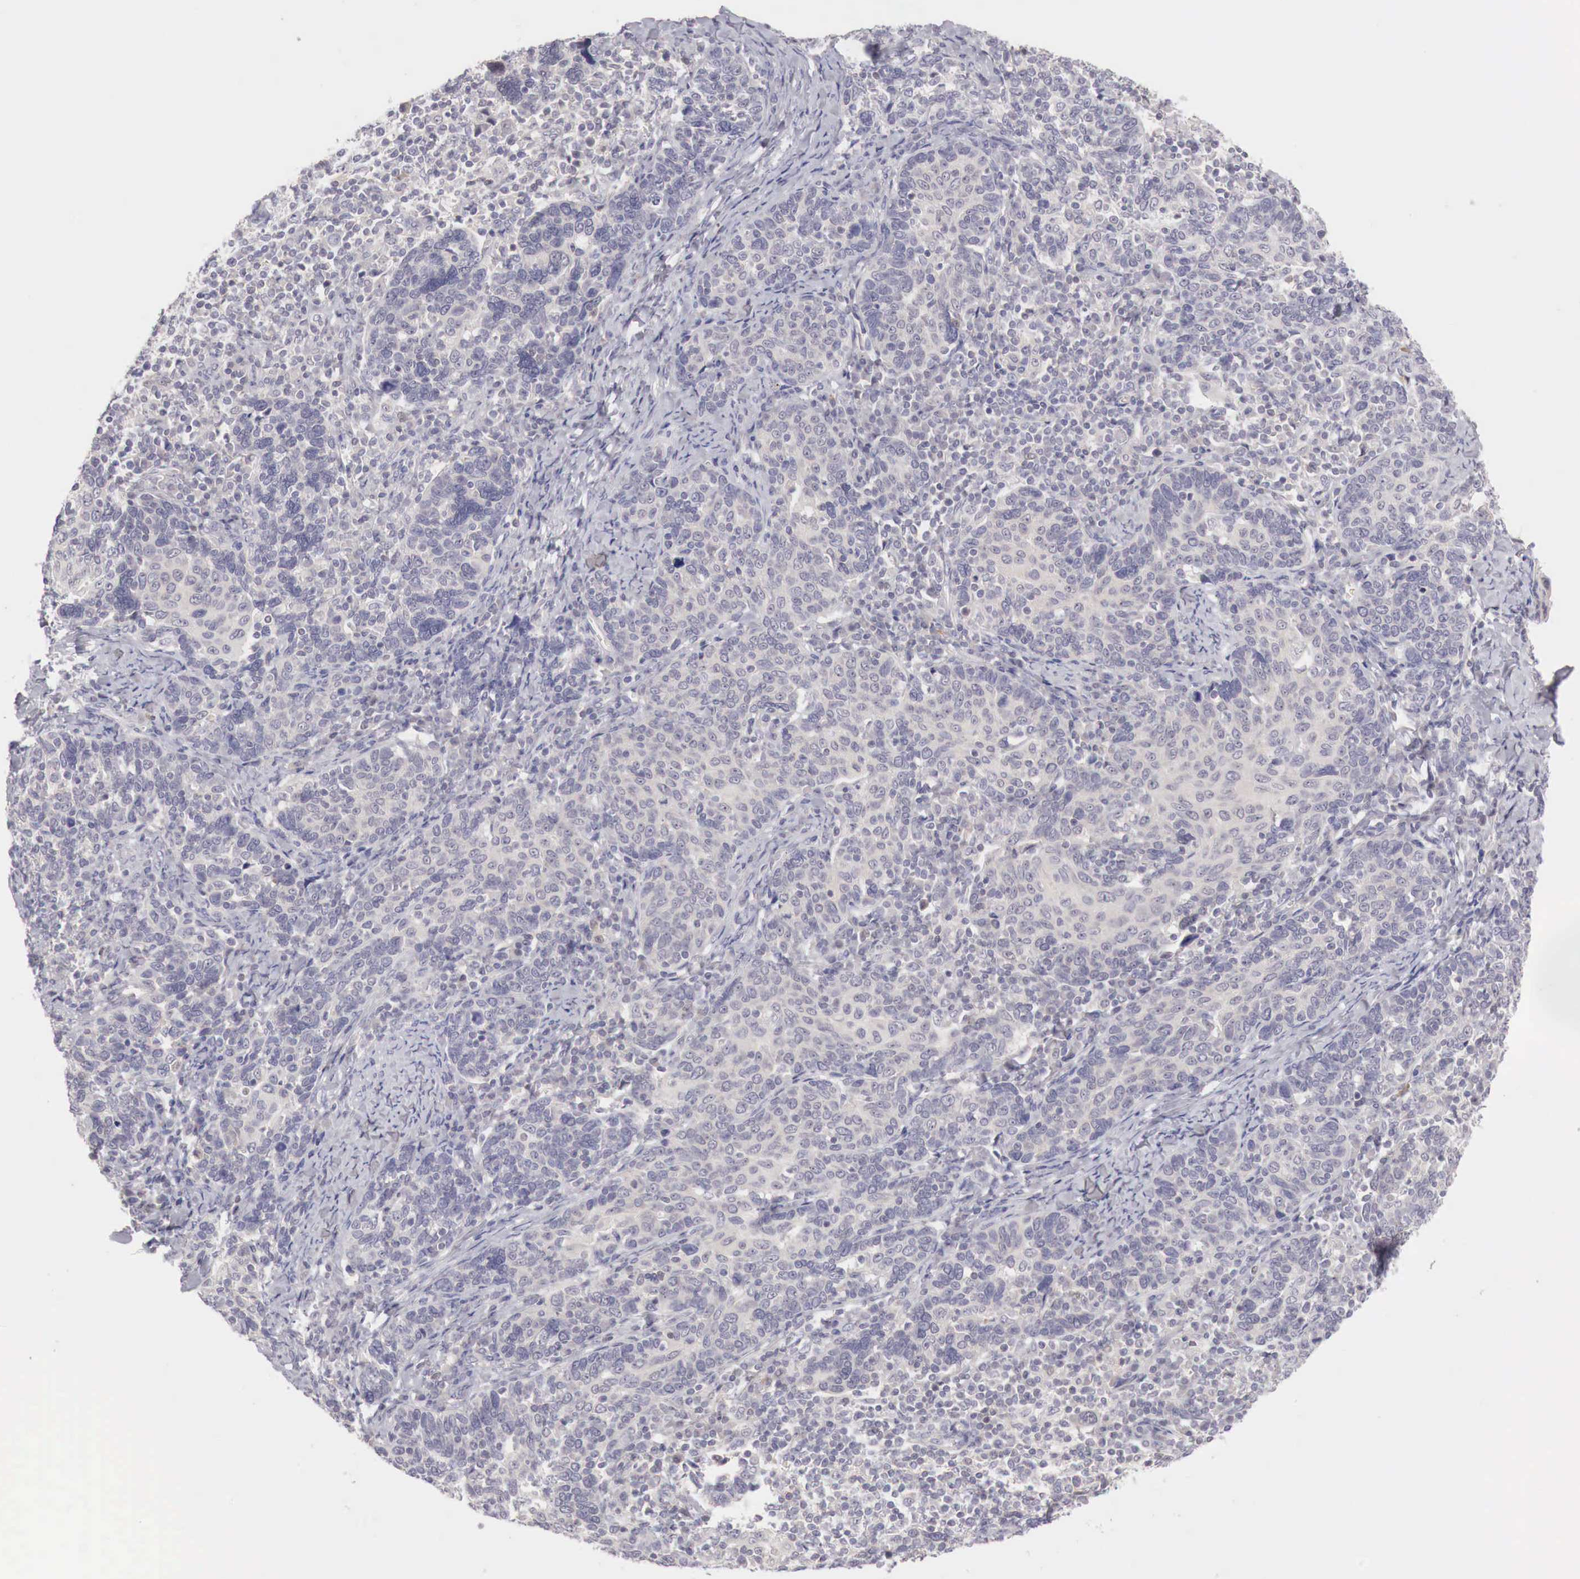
{"staining": {"intensity": "negative", "quantity": "none", "location": "none"}, "tissue": "cervical cancer", "cell_type": "Tumor cells", "image_type": "cancer", "snomed": [{"axis": "morphology", "description": "Squamous cell carcinoma, NOS"}, {"axis": "topography", "description": "Cervix"}], "caption": "Immunohistochemistry (IHC) image of neoplastic tissue: human cervical squamous cell carcinoma stained with DAB reveals no significant protein staining in tumor cells.", "gene": "GATA1", "patient": {"sex": "female", "age": 41}}